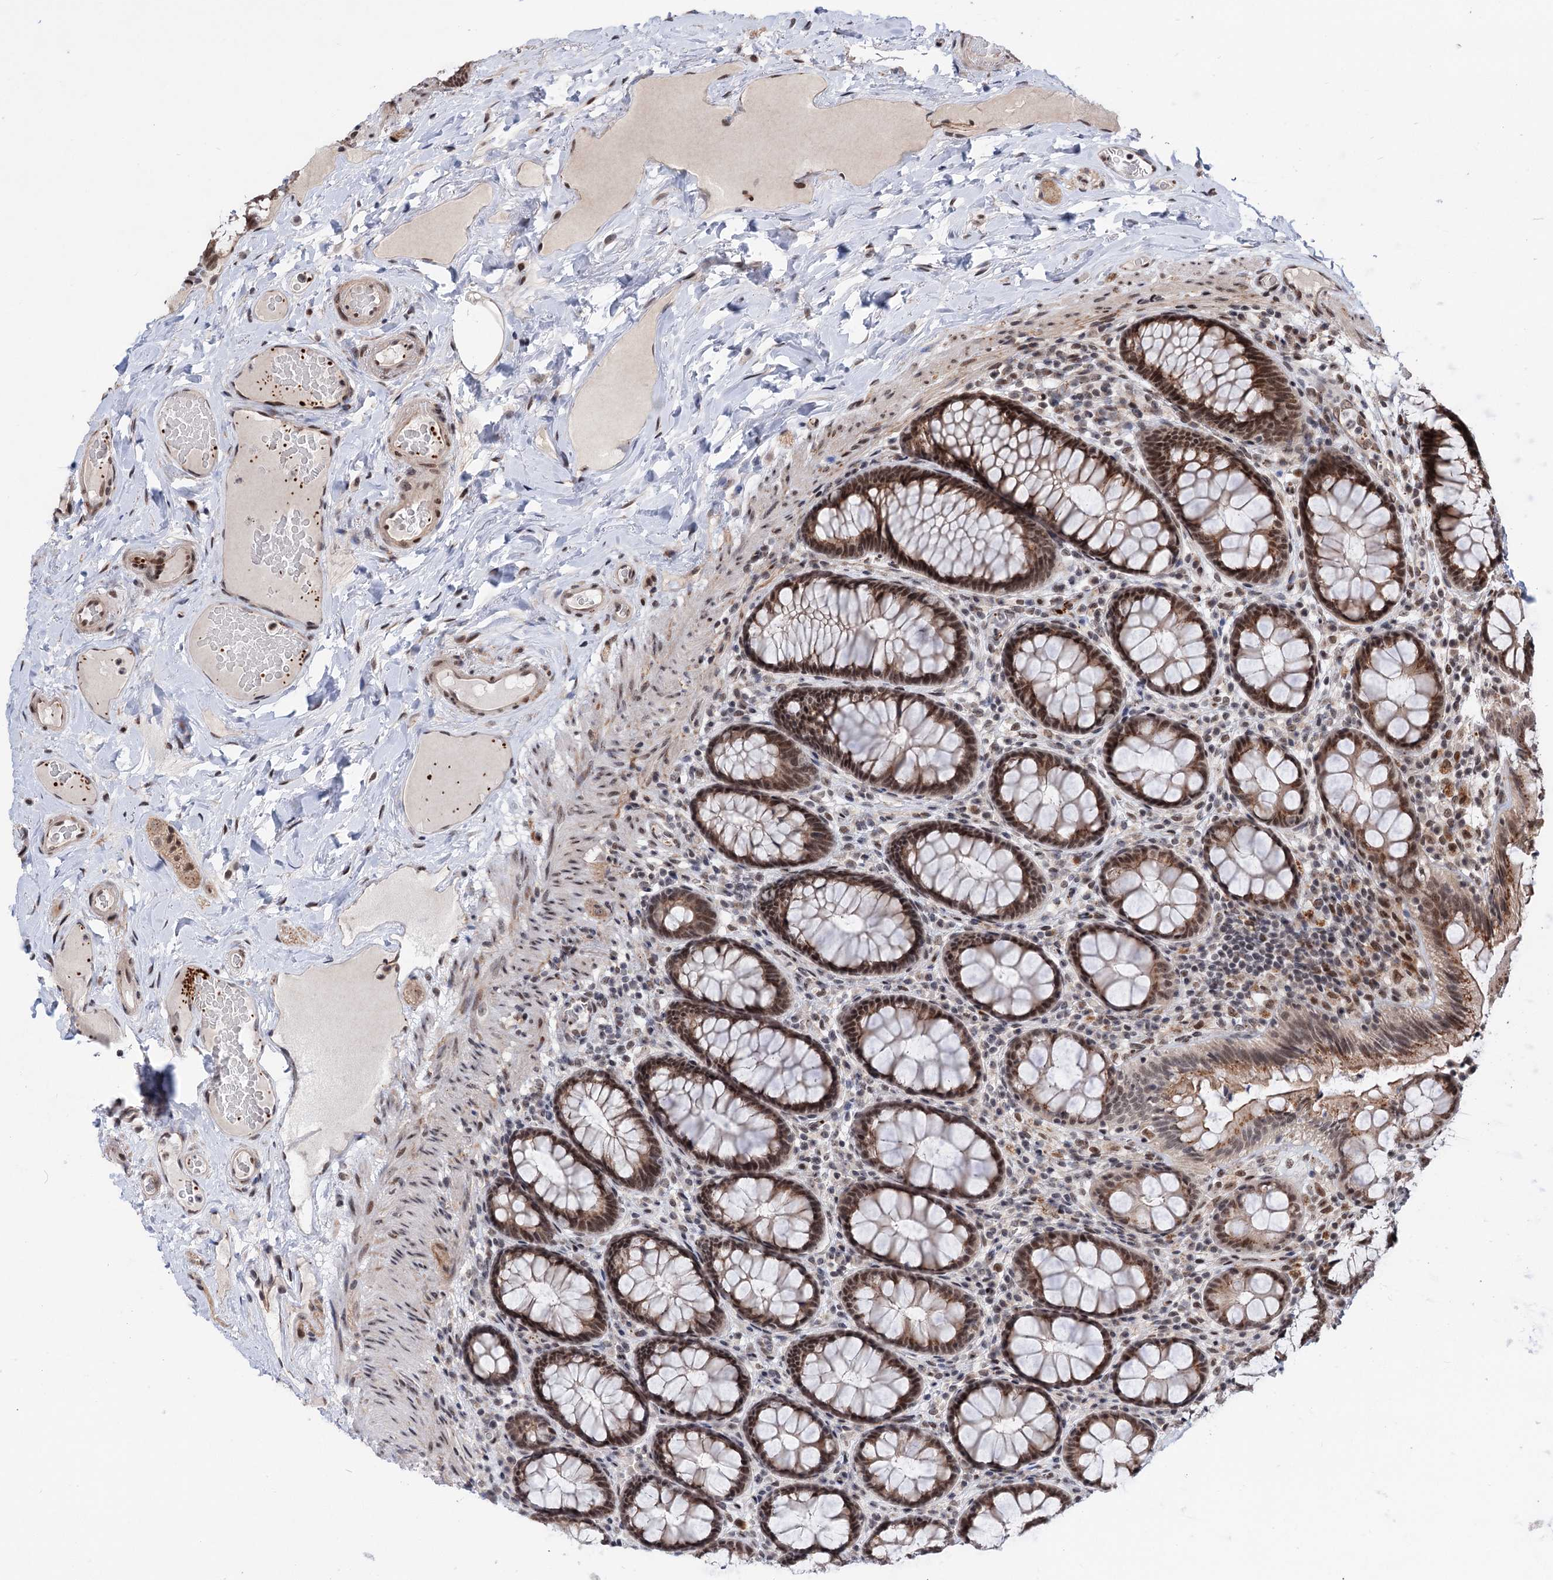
{"staining": {"intensity": "moderate", "quantity": ">75%", "location": "cytoplasmic/membranous,nuclear"}, "tissue": "rectum", "cell_type": "Glandular cells", "image_type": "normal", "snomed": [{"axis": "morphology", "description": "Normal tissue, NOS"}, {"axis": "topography", "description": "Rectum"}], "caption": "A histopathology image of rectum stained for a protein reveals moderate cytoplasmic/membranous,nuclear brown staining in glandular cells.", "gene": "MAML1", "patient": {"sex": "male", "age": 83}}